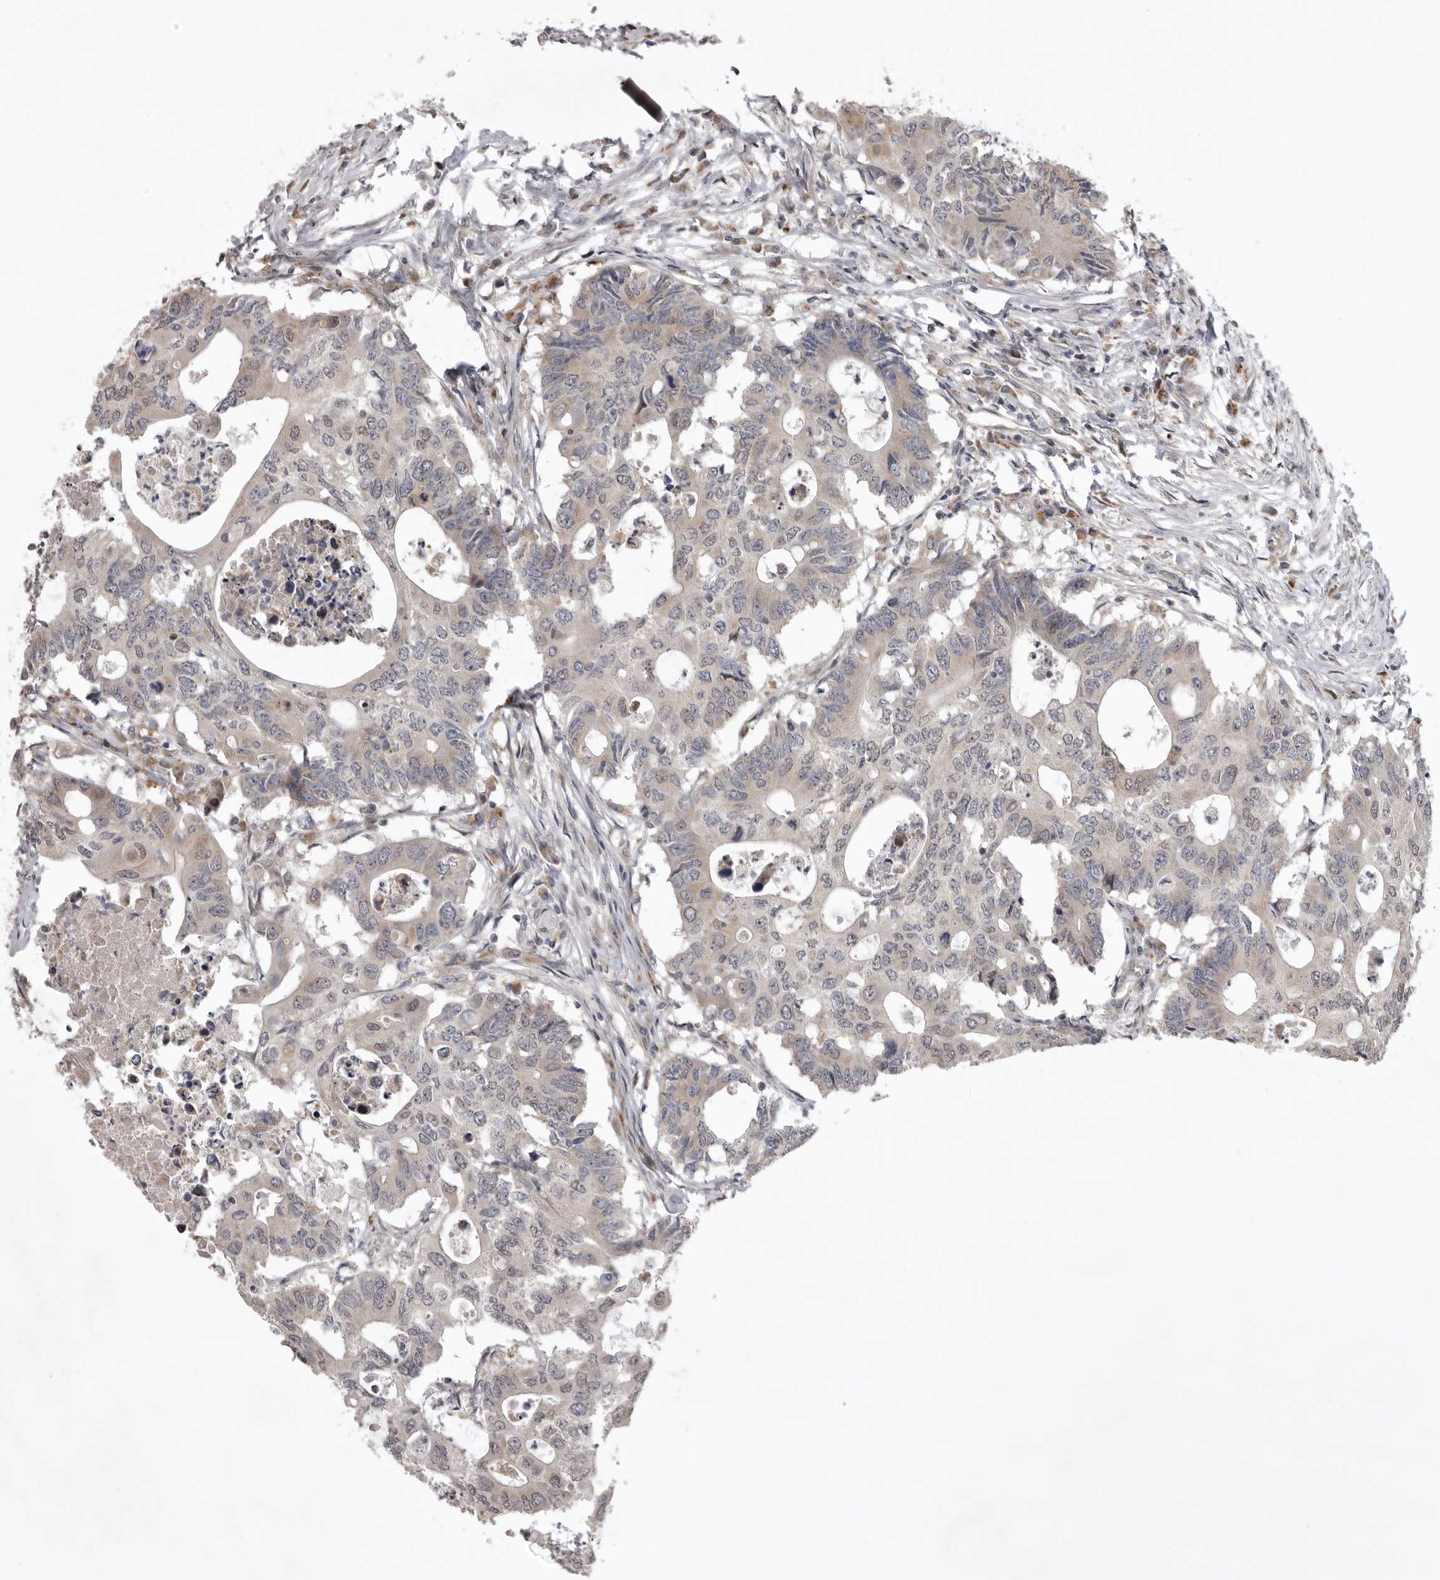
{"staining": {"intensity": "weak", "quantity": "<25%", "location": "cytoplasmic/membranous"}, "tissue": "colorectal cancer", "cell_type": "Tumor cells", "image_type": "cancer", "snomed": [{"axis": "morphology", "description": "Adenocarcinoma, NOS"}, {"axis": "topography", "description": "Colon"}], "caption": "Immunohistochemistry (IHC) photomicrograph of colorectal cancer stained for a protein (brown), which displays no staining in tumor cells. (DAB immunohistochemistry (IHC) visualized using brightfield microscopy, high magnification).", "gene": "C1orf109", "patient": {"sex": "male", "age": 71}}